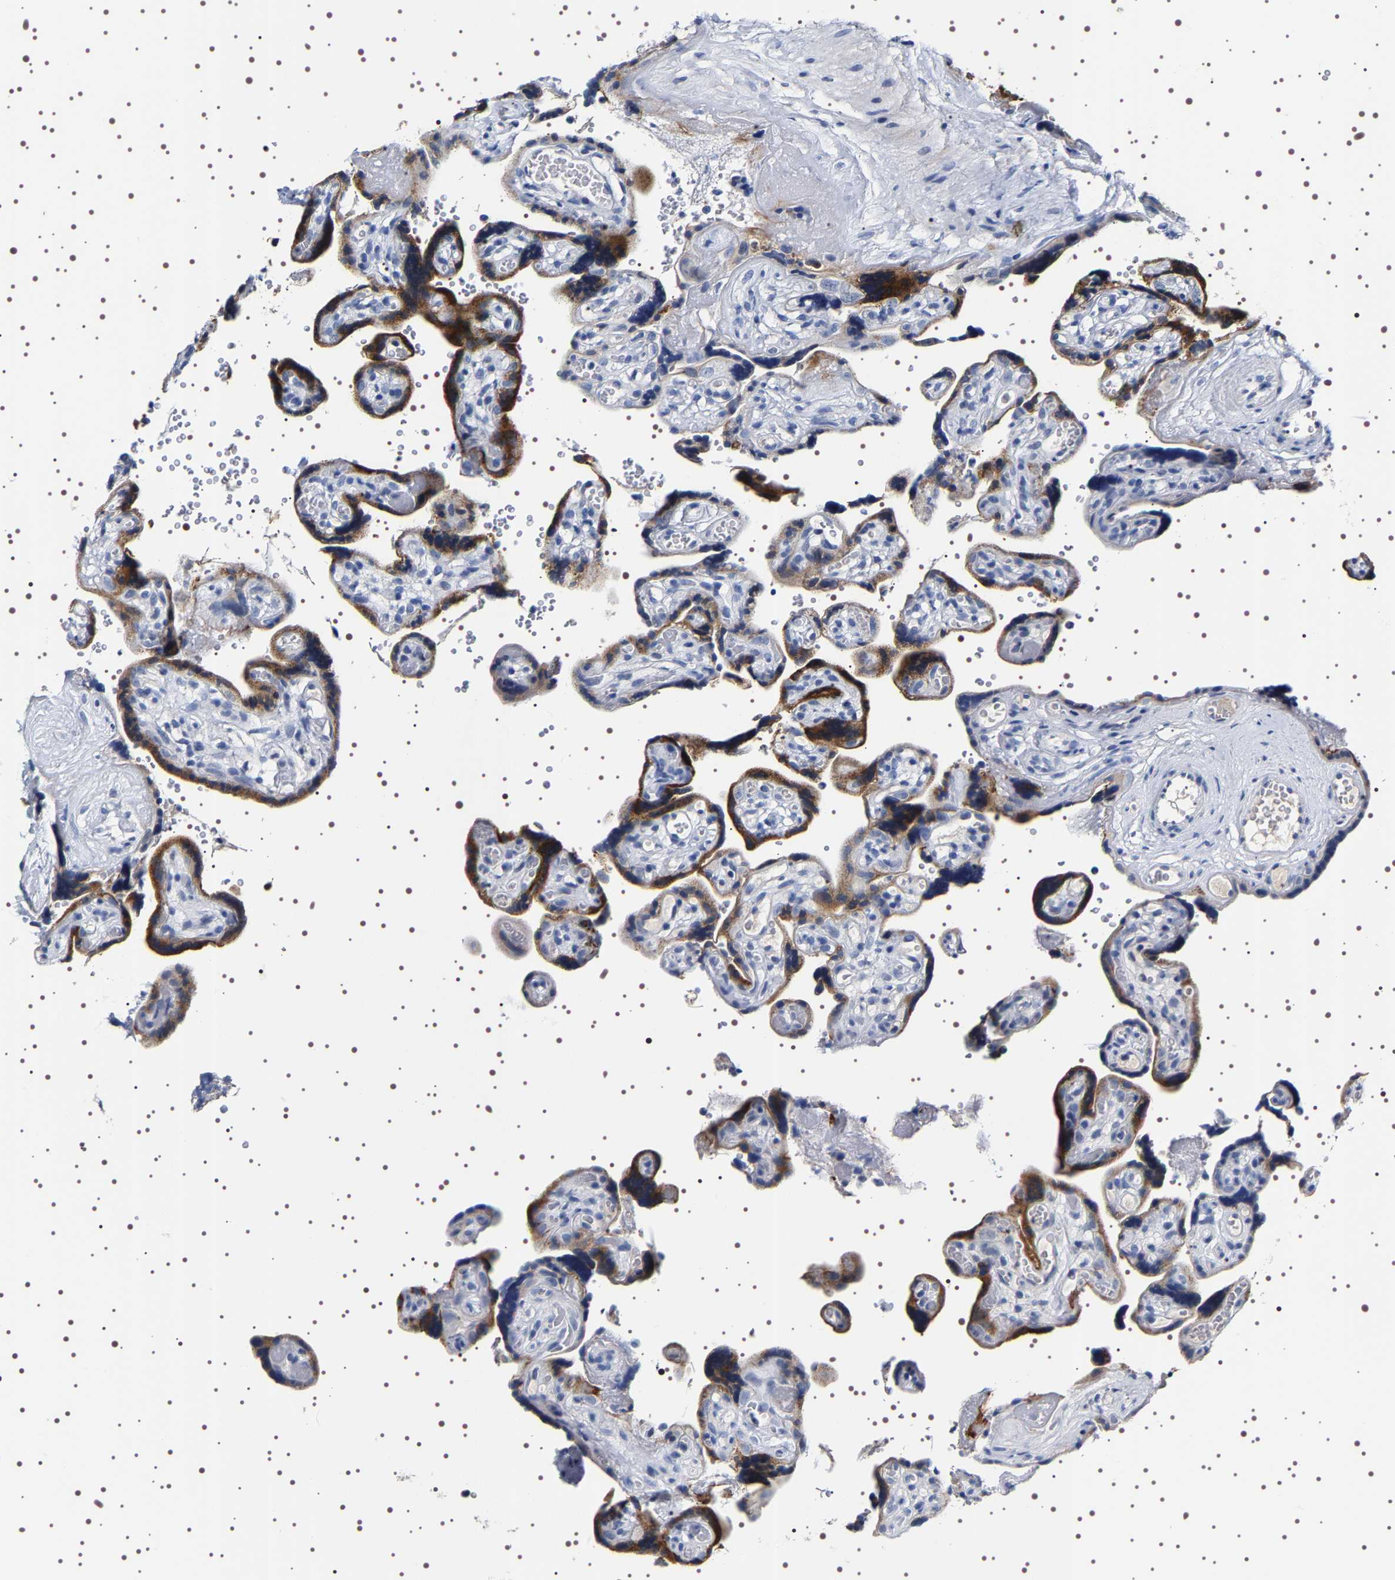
{"staining": {"intensity": "weak", "quantity": "<25%", "location": "cytoplasmic/membranous"}, "tissue": "placenta", "cell_type": "Decidual cells", "image_type": "normal", "snomed": [{"axis": "morphology", "description": "Normal tissue, NOS"}, {"axis": "topography", "description": "Placenta"}], "caption": "The photomicrograph exhibits no significant expression in decidual cells of placenta.", "gene": "UBQLN3", "patient": {"sex": "female", "age": 30}}